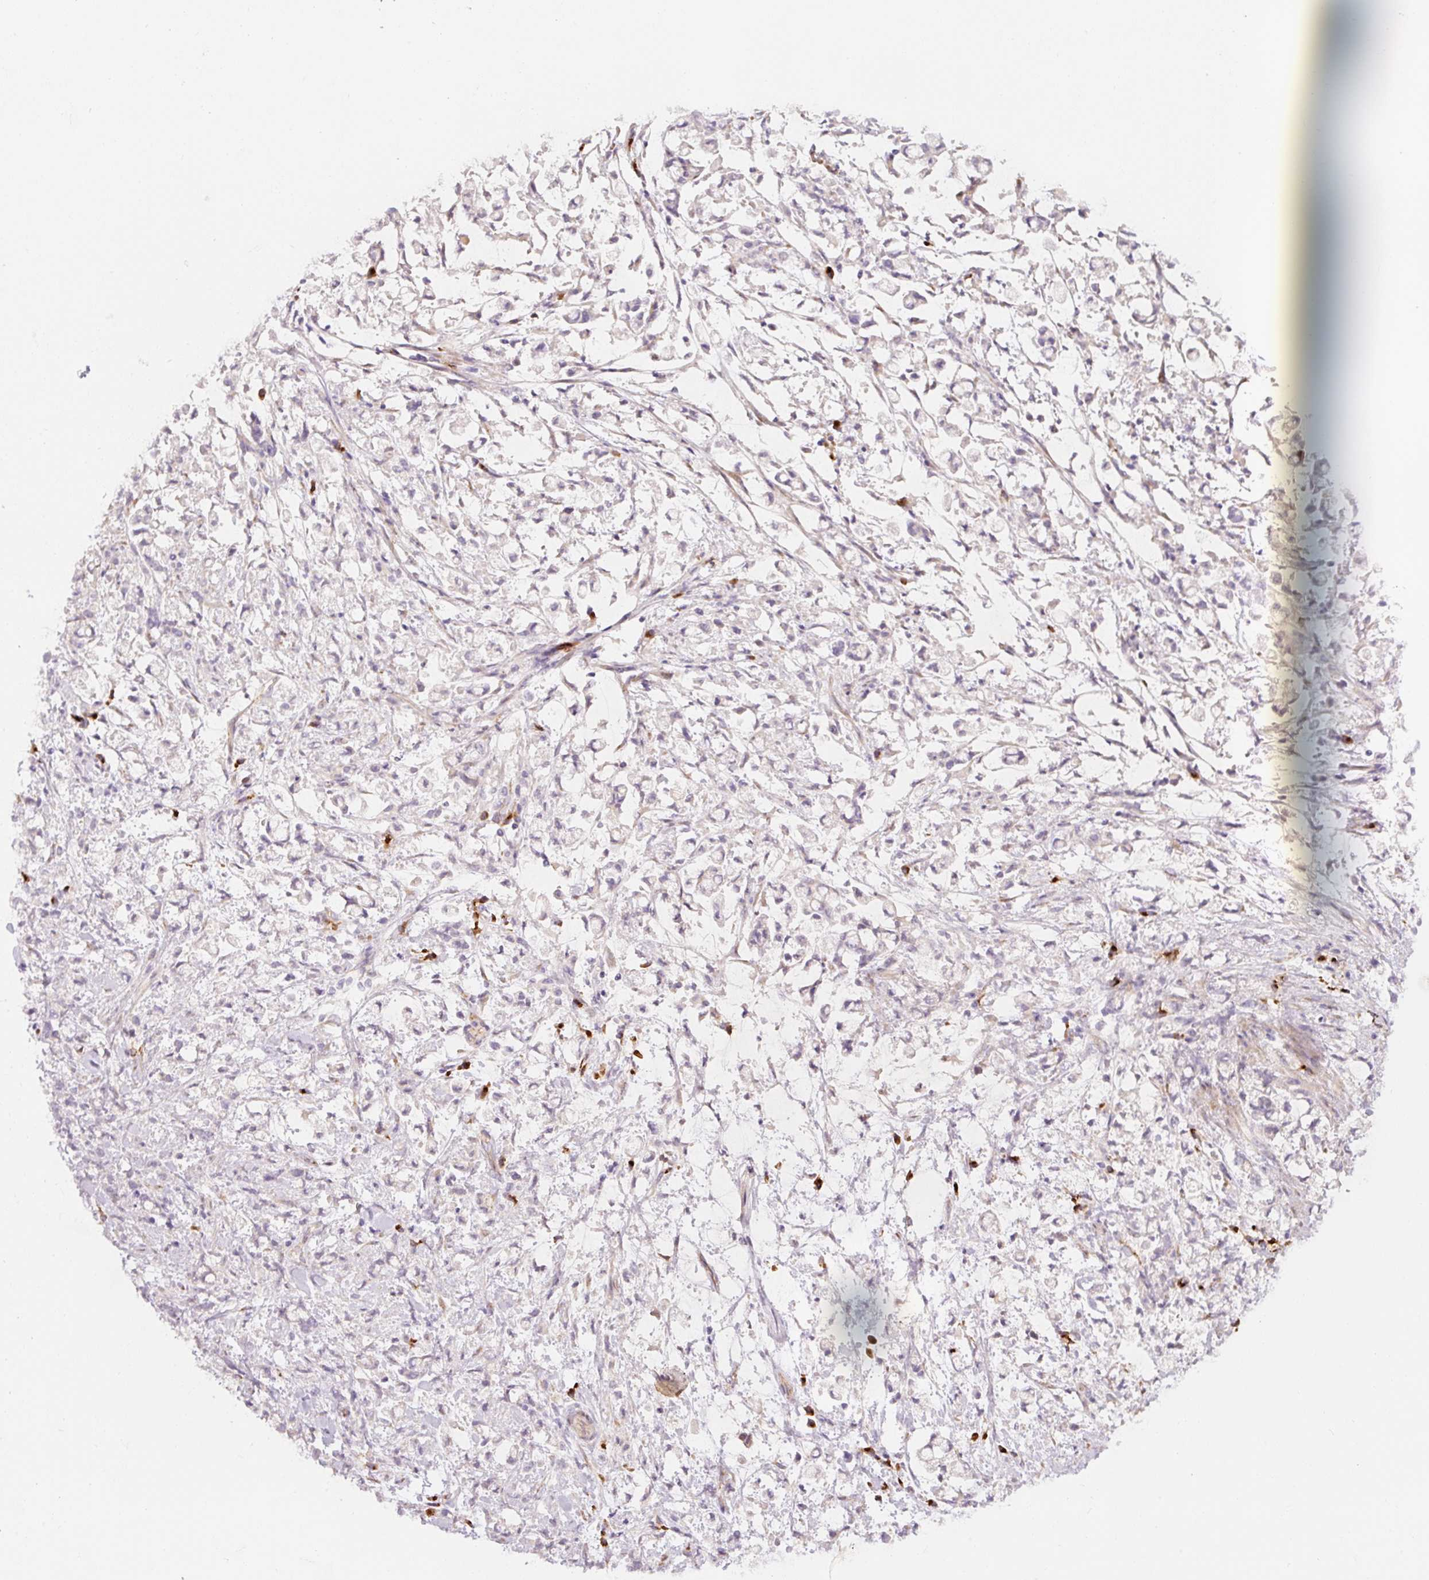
{"staining": {"intensity": "negative", "quantity": "none", "location": "none"}, "tissue": "stomach cancer", "cell_type": "Tumor cells", "image_type": "cancer", "snomed": [{"axis": "morphology", "description": "Adenocarcinoma, NOS"}, {"axis": "topography", "description": "Stomach"}], "caption": "Immunohistochemistry (IHC) of human stomach cancer shows no staining in tumor cells. The staining was performed using DAB to visualize the protein expression in brown, while the nuclei were stained in blue with hematoxylin (Magnification: 20x).", "gene": "NBPF11", "patient": {"sex": "female", "age": 60}}